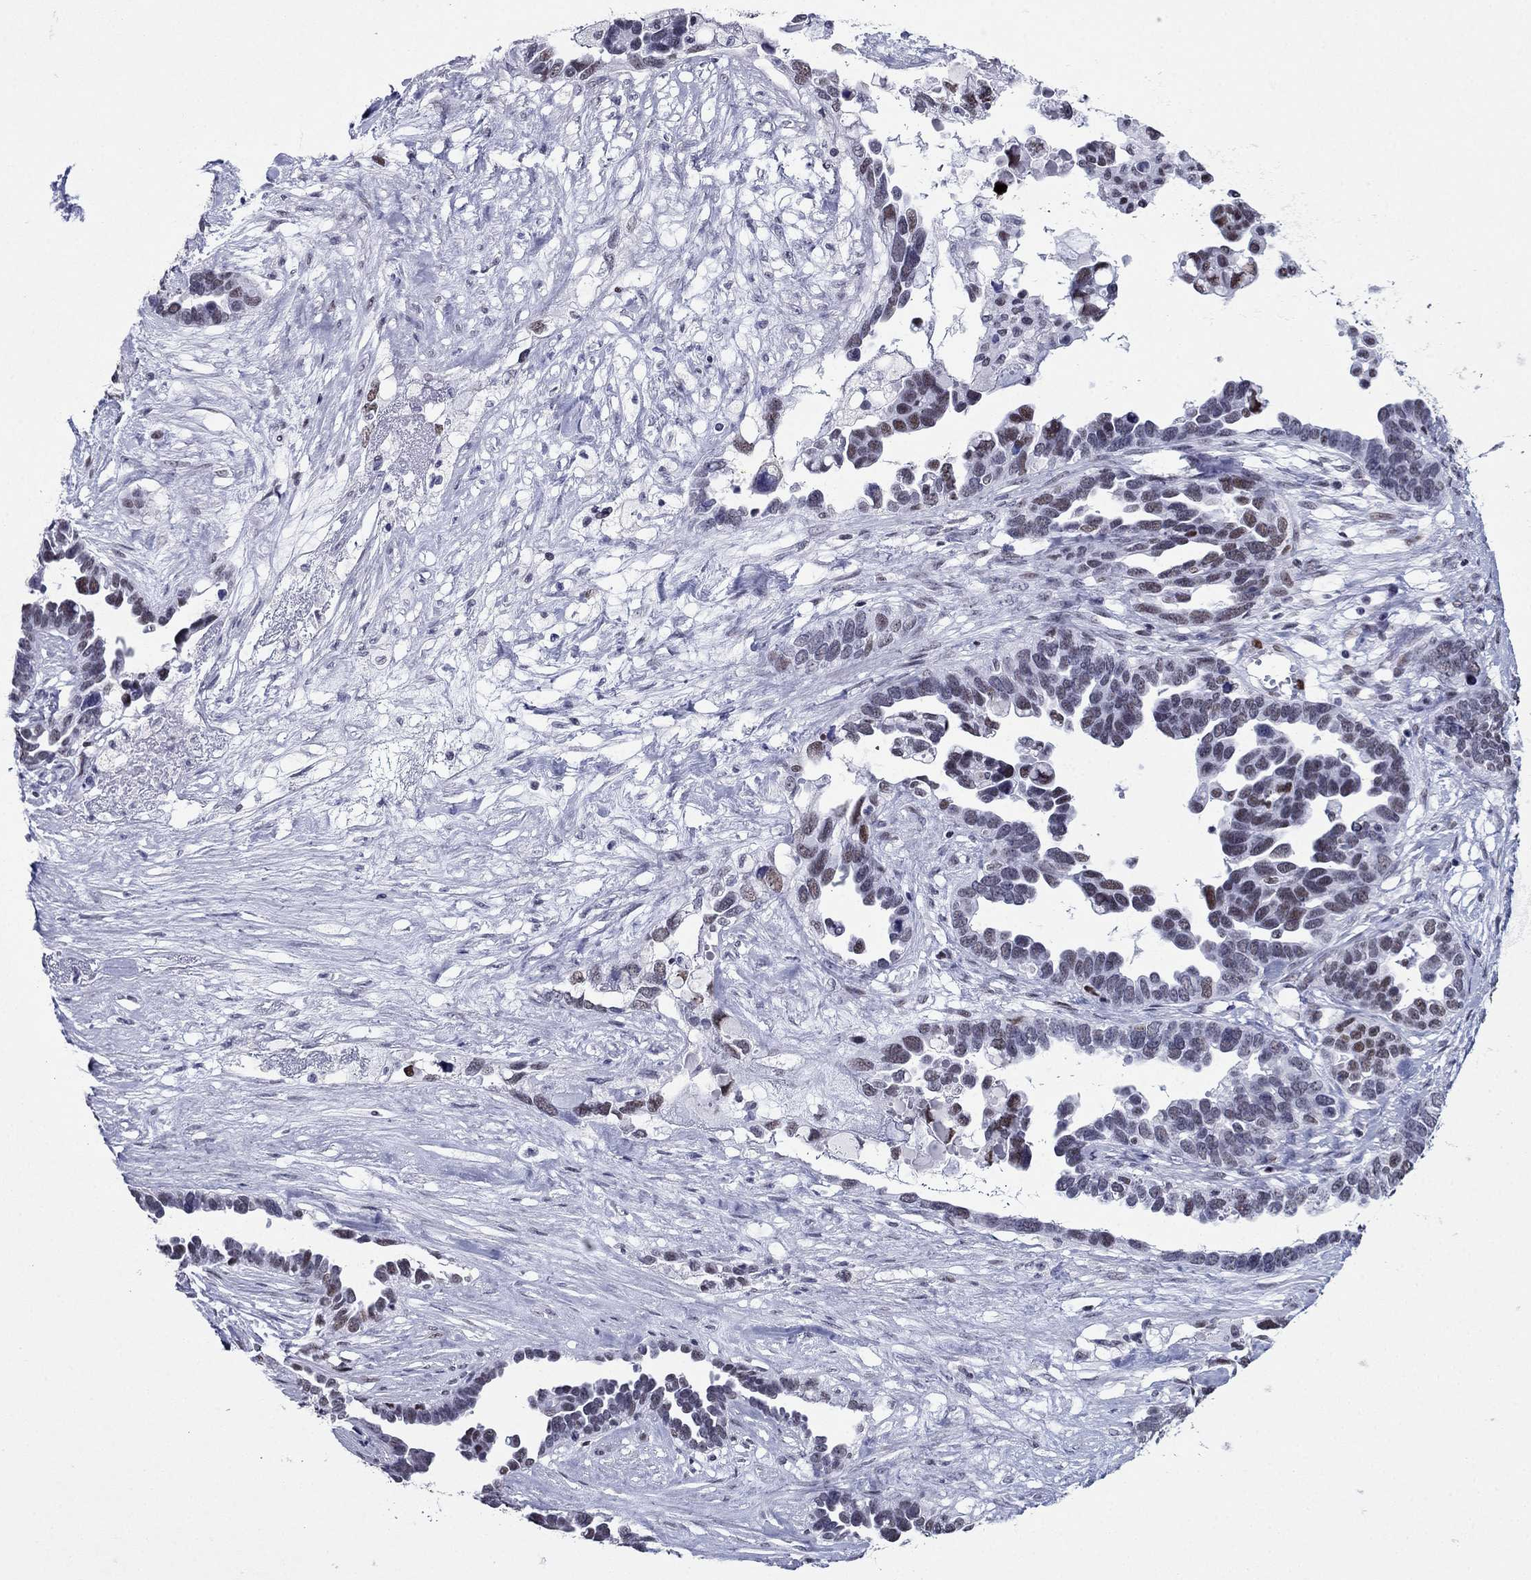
{"staining": {"intensity": "moderate", "quantity": "25%-75%", "location": "nuclear"}, "tissue": "ovarian cancer", "cell_type": "Tumor cells", "image_type": "cancer", "snomed": [{"axis": "morphology", "description": "Cystadenocarcinoma, serous, NOS"}, {"axis": "topography", "description": "Ovary"}], "caption": "High-magnification brightfield microscopy of ovarian cancer (serous cystadenocarcinoma) stained with DAB (3,3'-diaminobenzidine) (brown) and counterstained with hematoxylin (blue). tumor cells exhibit moderate nuclear expression is present in approximately25%-75% of cells.", "gene": "PPM1G", "patient": {"sex": "female", "age": 54}}